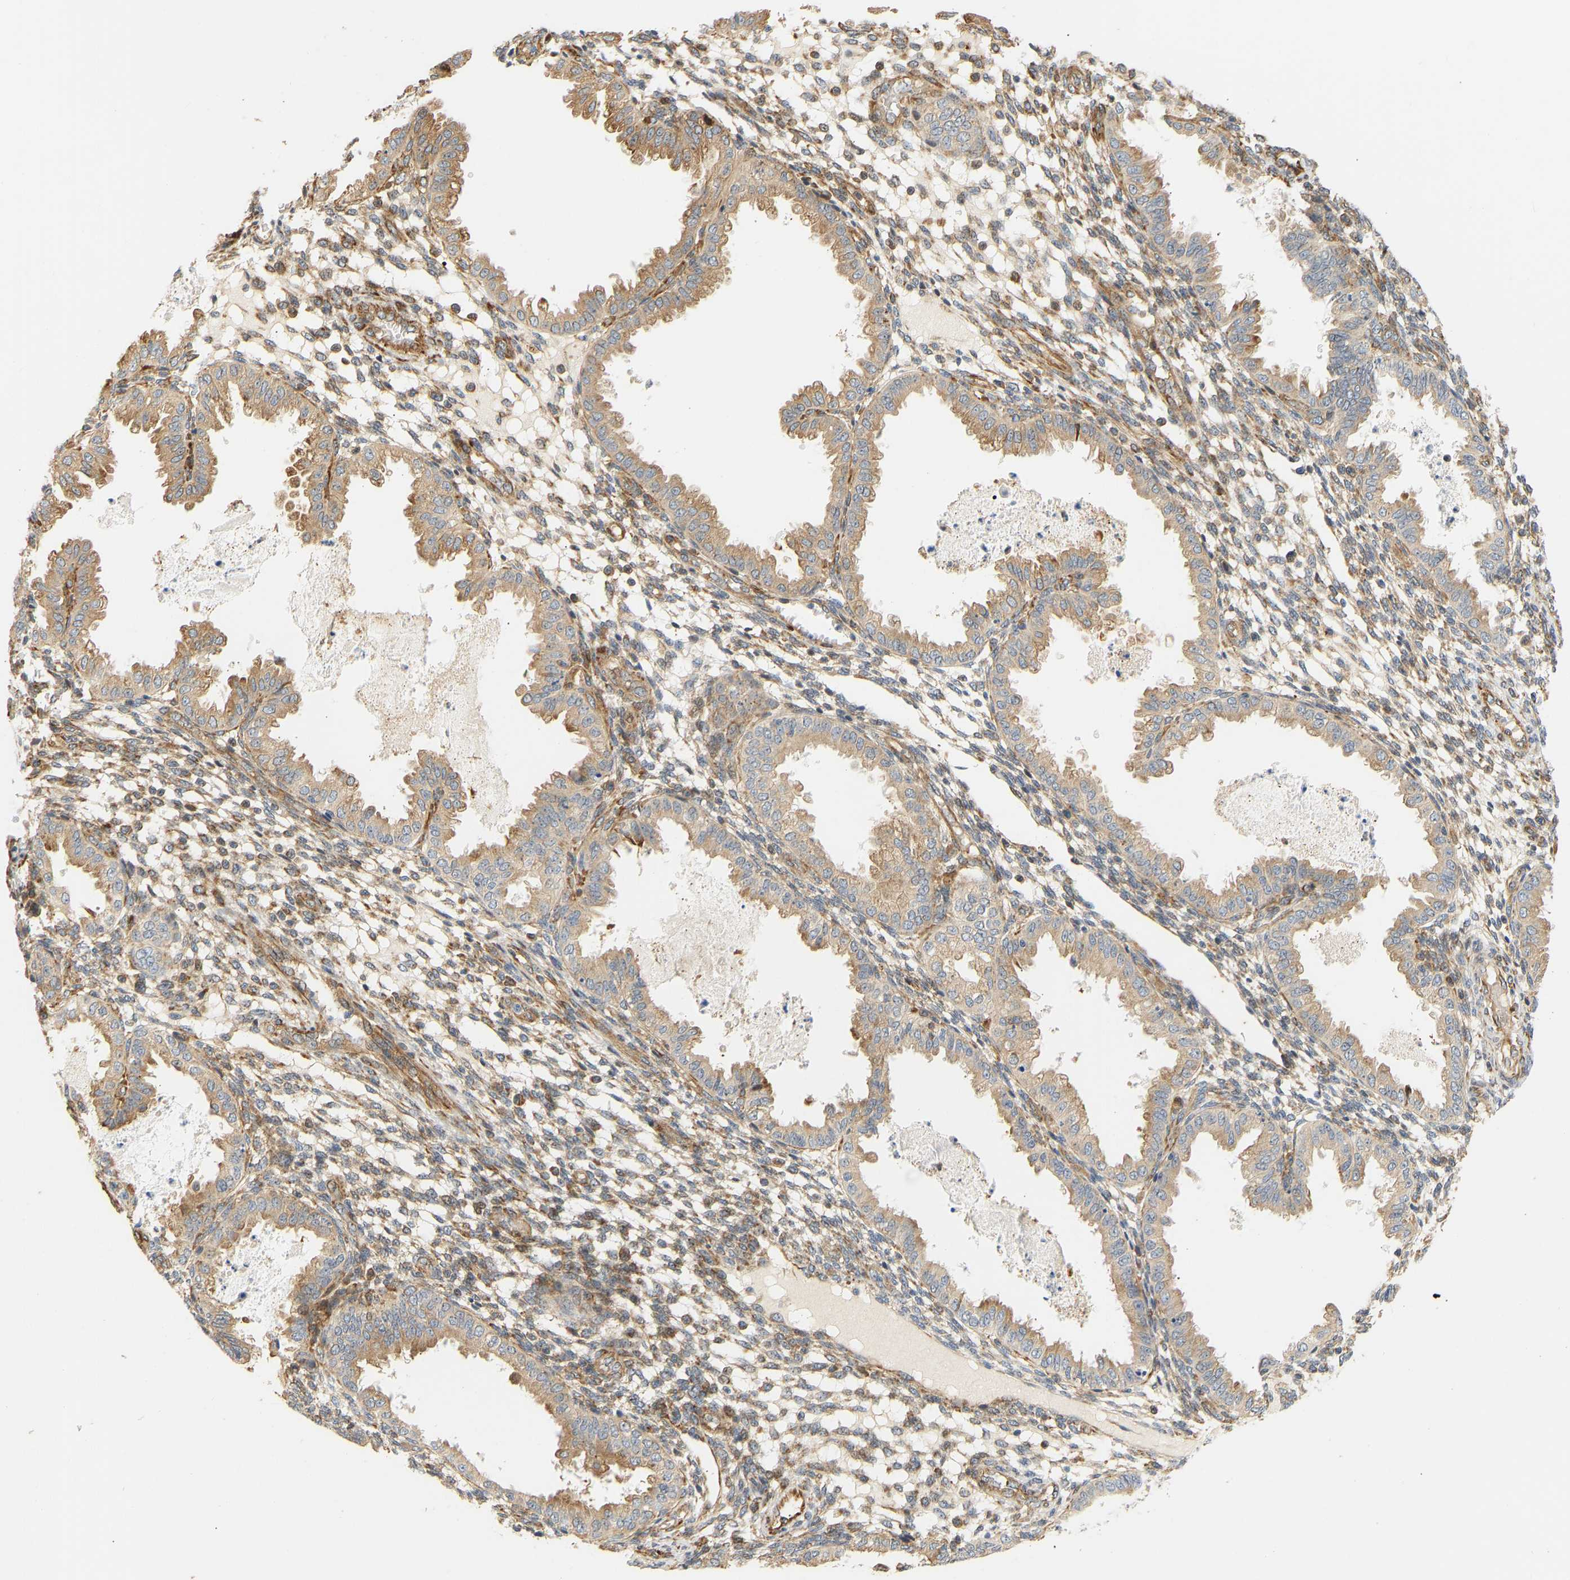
{"staining": {"intensity": "moderate", "quantity": ">75%", "location": "cytoplasmic/membranous"}, "tissue": "endometrium", "cell_type": "Cells in endometrial stroma", "image_type": "normal", "snomed": [{"axis": "morphology", "description": "Normal tissue, NOS"}, {"axis": "topography", "description": "Endometrium"}], "caption": "Immunohistochemical staining of unremarkable endometrium reveals medium levels of moderate cytoplasmic/membranous expression in about >75% of cells in endometrial stroma. Using DAB (brown) and hematoxylin (blue) stains, captured at high magnification using brightfield microscopy.", "gene": "RPS14", "patient": {"sex": "female", "age": 33}}